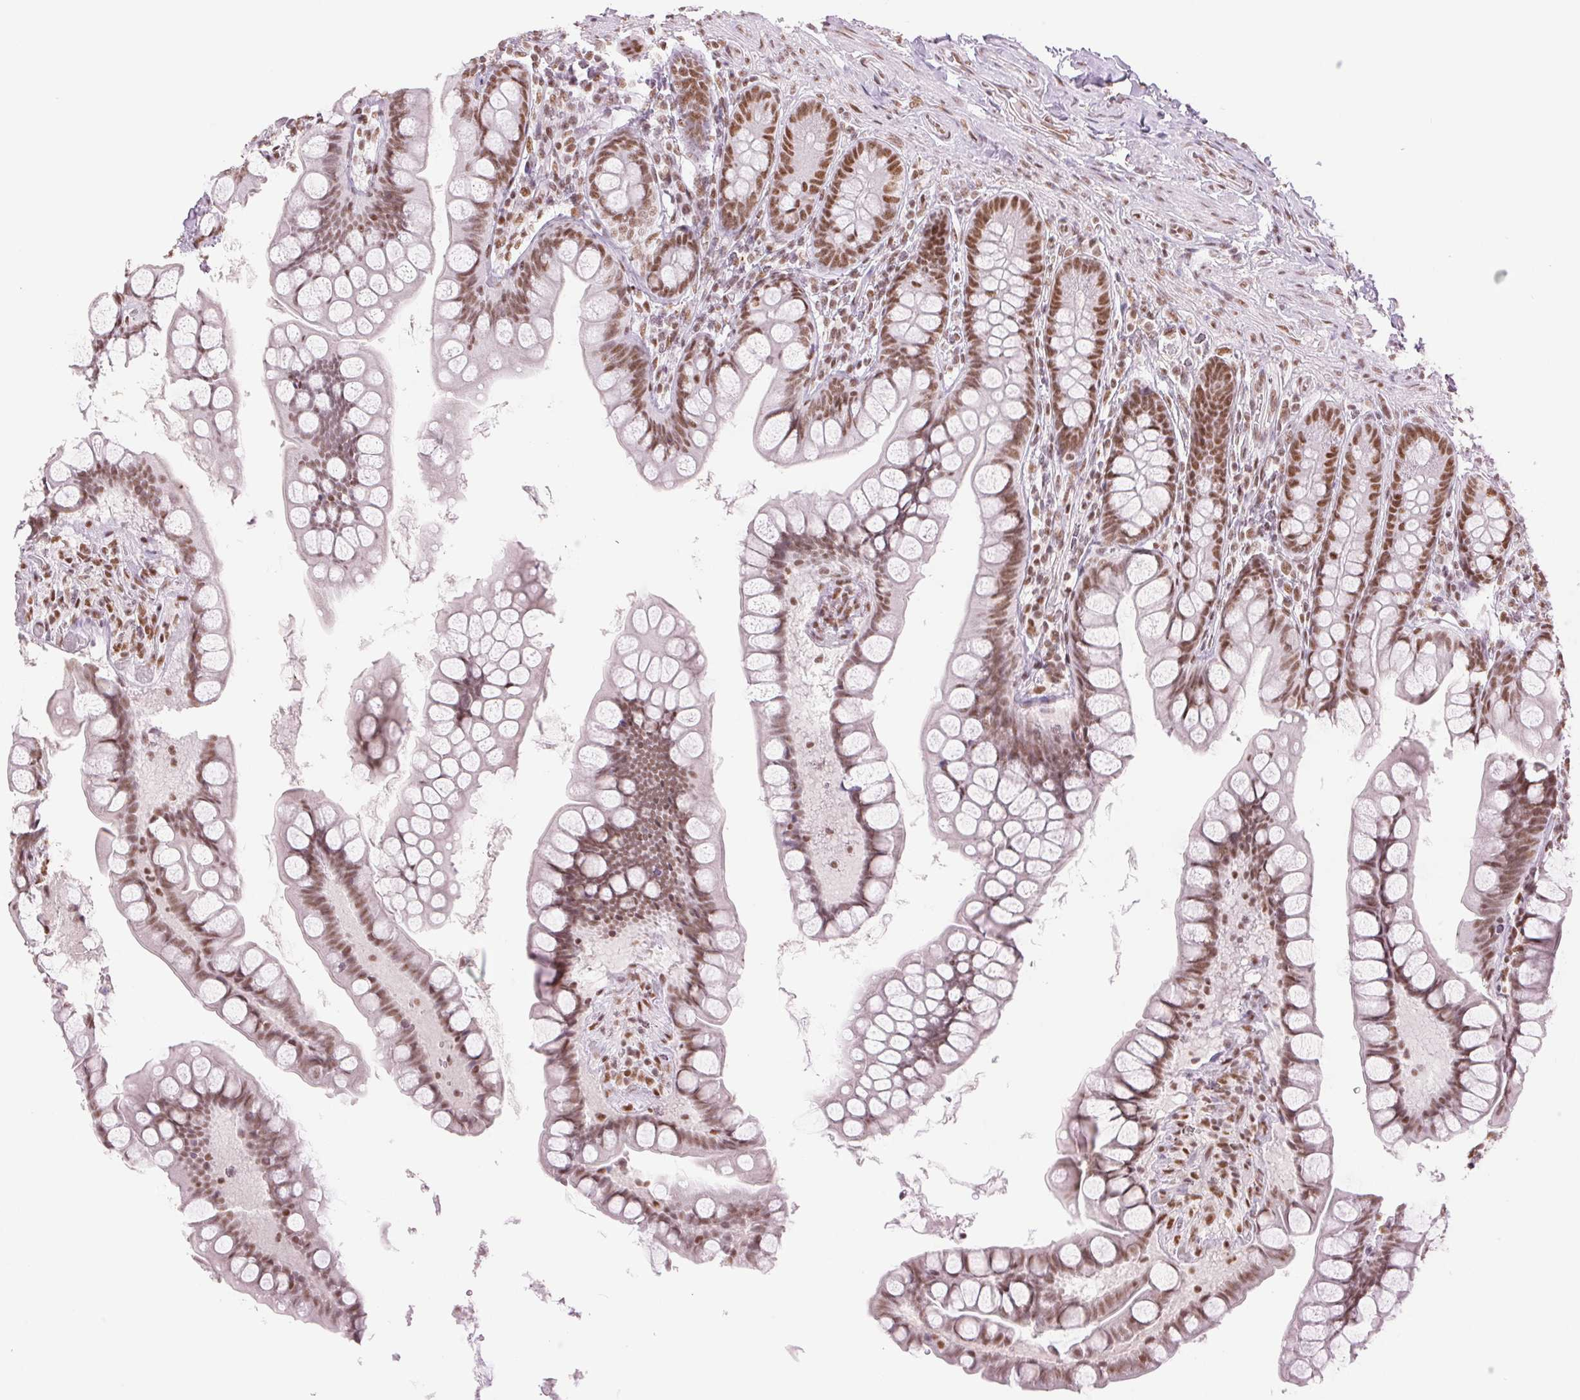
{"staining": {"intensity": "moderate", "quantity": ">75%", "location": "nuclear"}, "tissue": "small intestine", "cell_type": "Glandular cells", "image_type": "normal", "snomed": [{"axis": "morphology", "description": "Normal tissue, NOS"}, {"axis": "topography", "description": "Small intestine"}], "caption": "The histopathology image displays staining of unremarkable small intestine, revealing moderate nuclear protein staining (brown color) within glandular cells.", "gene": "ZFR2", "patient": {"sex": "male", "age": 70}}